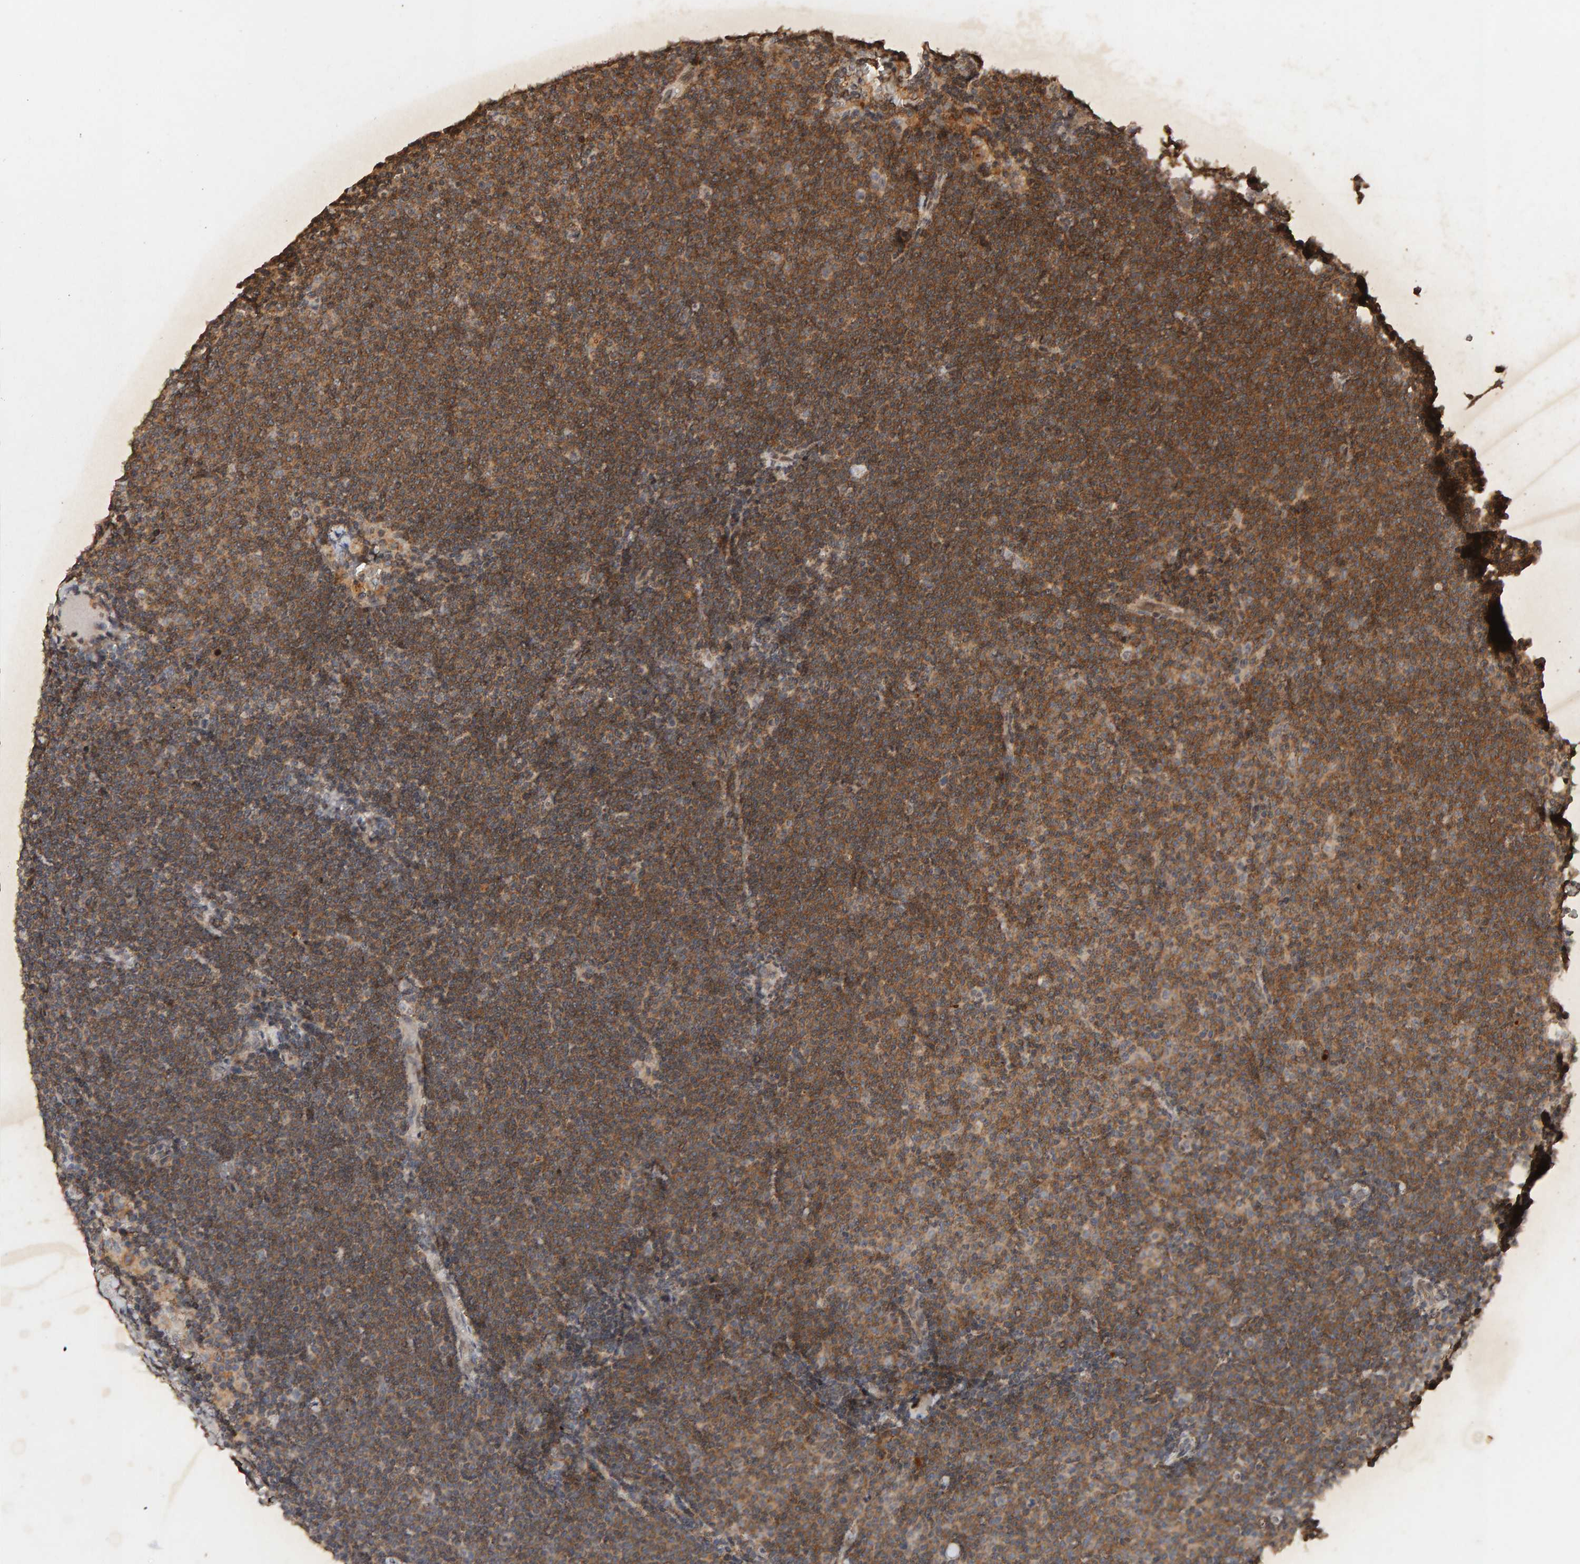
{"staining": {"intensity": "moderate", "quantity": ">75%", "location": "cytoplasmic/membranous"}, "tissue": "lymphoma", "cell_type": "Tumor cells", "image_type": "cancer", "snomed": [{"axis": "morphology", "description": "Malignant lymphoma, non-Hodgkin's type, Low grade"}, {"axis": "topography", "description": "Lymph node"}], "caption": "Immunohistochemical staining of human malignant lymphoma, non-Hodgkin's type (low-grade) exhibits medium levels of moderate cytoplasmic/membranous positivity in about >75% of tumor cells.", "gene": "DNAJB5", "patient": {"sex": "female", "age": 53}}